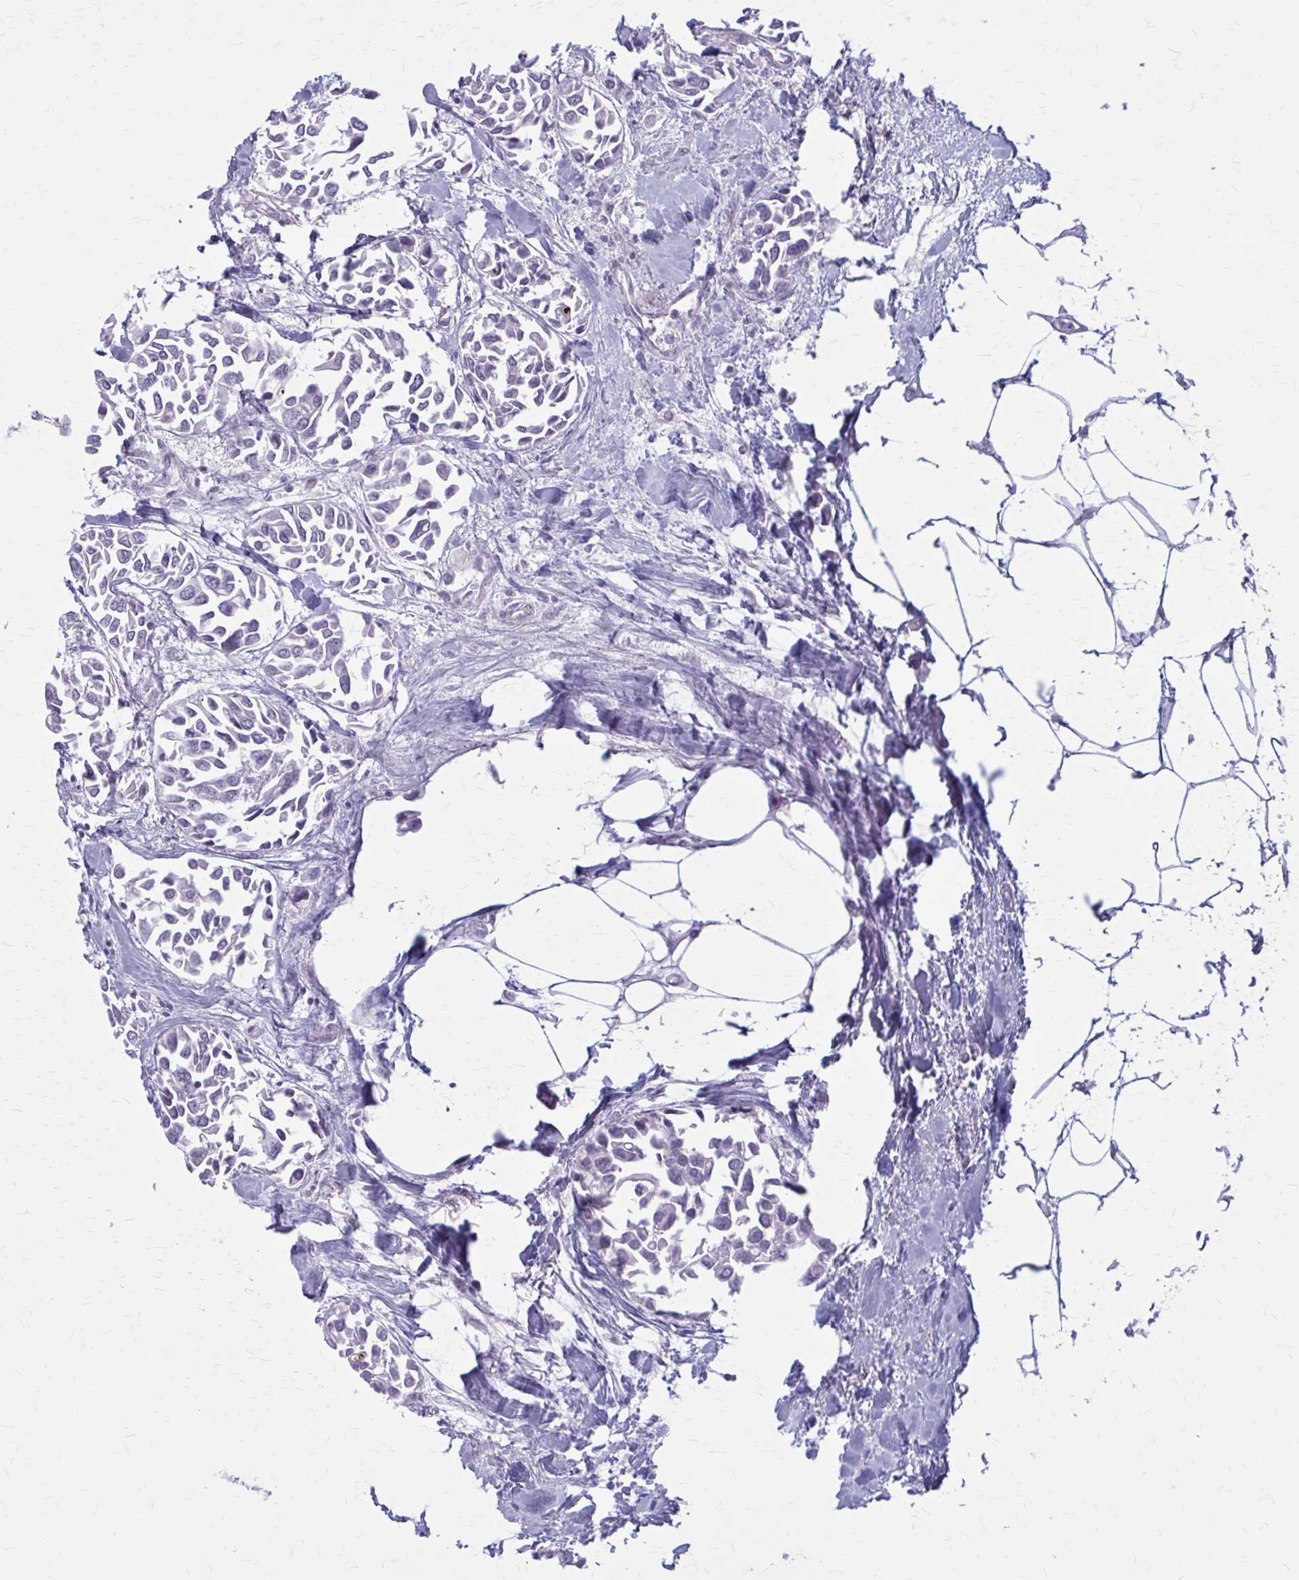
{"staining": {"intensity": "negative", "quantity": "none", "location": "none"}, "tissue": "breast cancer", "cell_type": "Tumor cells", "image_type": "cancer", "snomed": [{"axis": "morphology", "description": "Duct carcinoma"}, {"axis": "topography", "description": "Breast"}], "caption": "This micrograph is of breast cancer (infiltrating ductal carcinoma) stained with immunohistochemistry to label a protein in brown with the nuclei are counter-stained blue. There is no expression in tumor cells.", "gene": "CASQ2", "patient": {"sex": "female", "age": 54}}